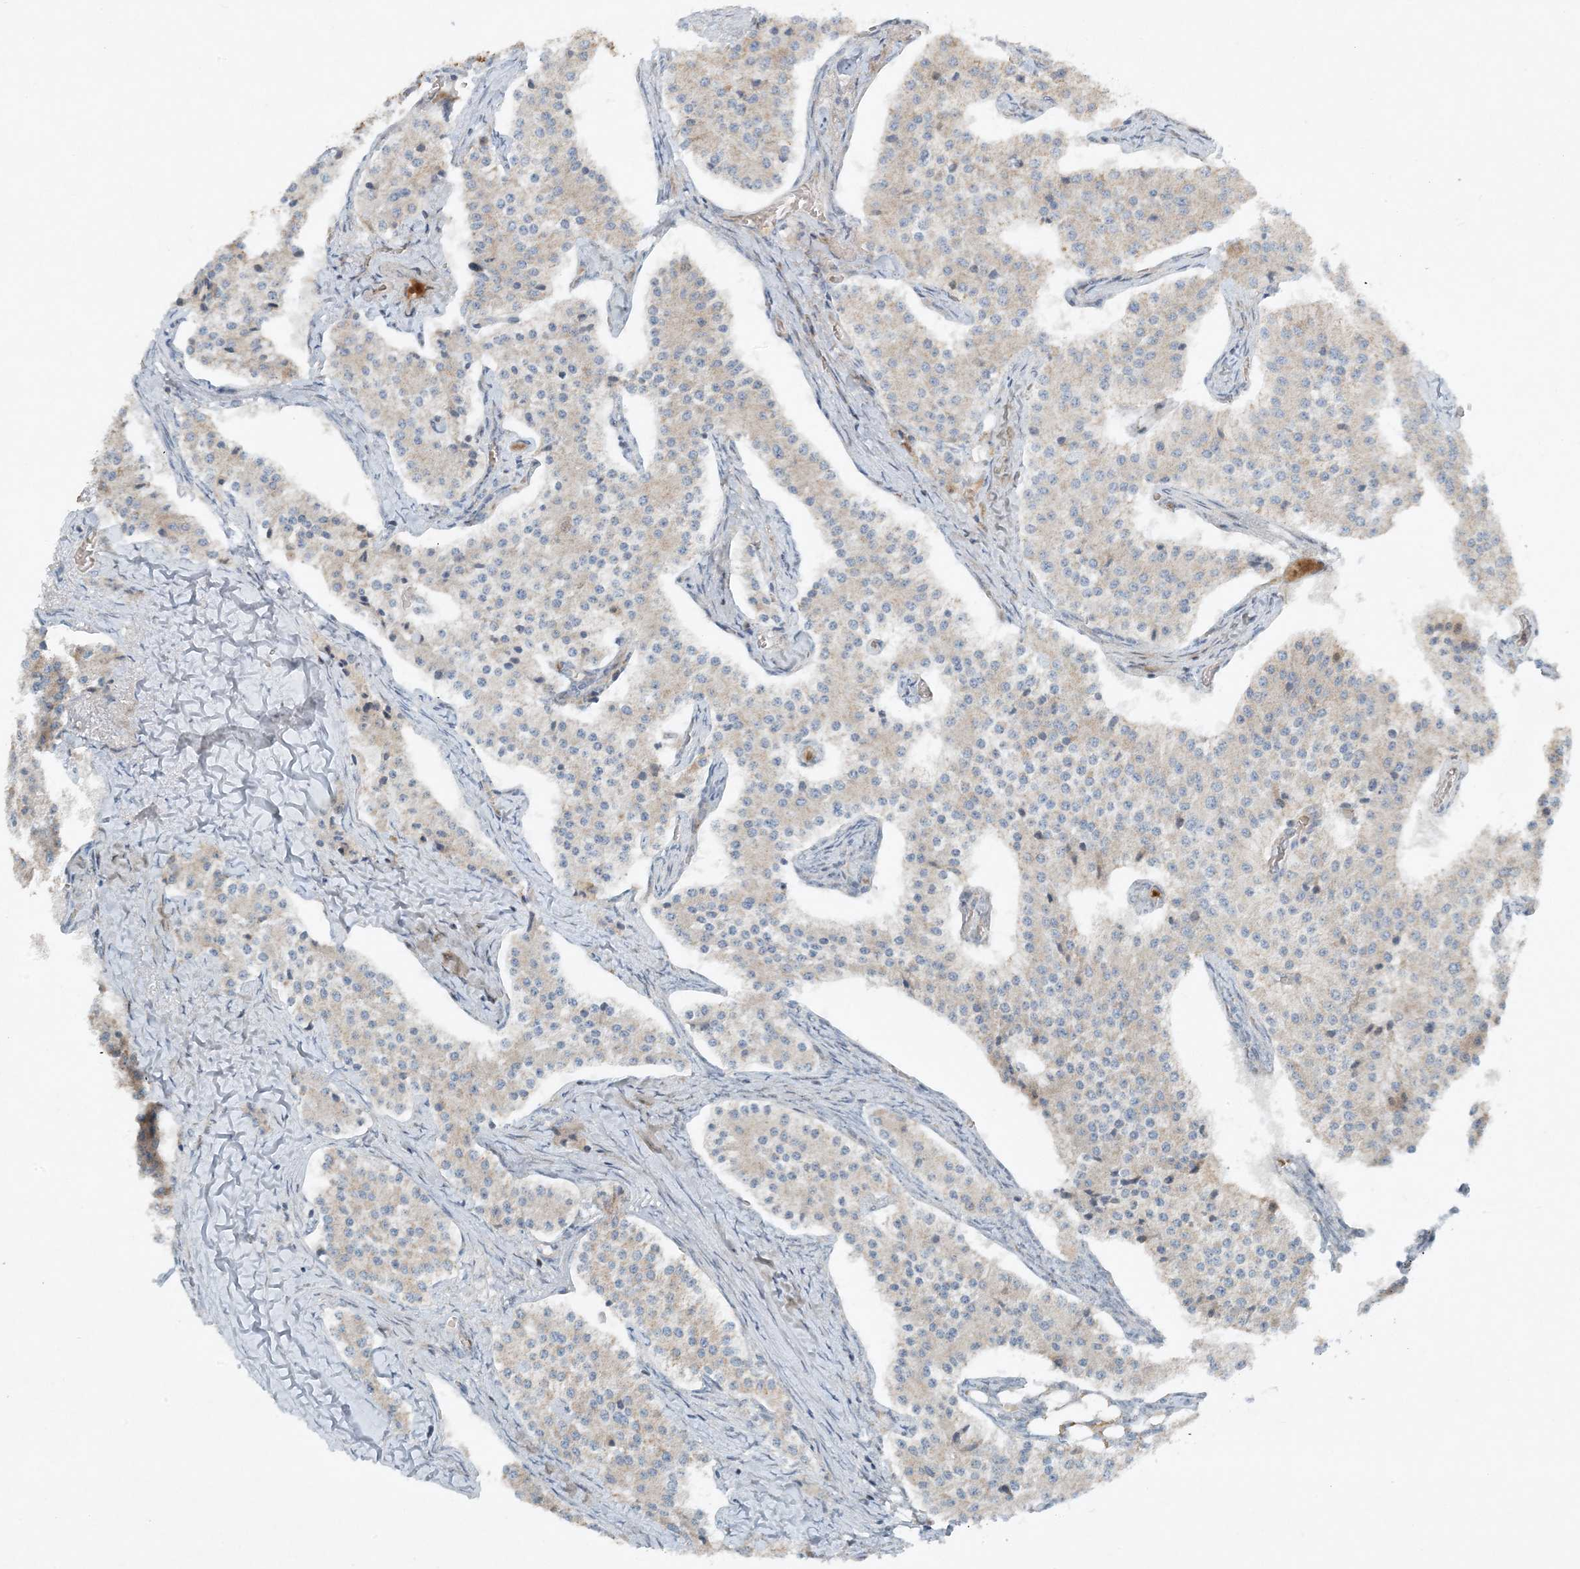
{"staining": {"intensity": "negative", "quantity": "none", "location": "none"}, "tissue": "carcinoid", "cell_type": "Tumor cells", "image_type": "cancer", "snomed": [{"axis": "morphology", "description": "Carcinoid, malignant, NOS"}, {"axis": "topography", "description": "Colon"}], "caption": "Immunohistochemistry image of neoplastic tissue: carcinoid stained with DAB (3,3'-diaminobenzidine) reveals no significant protein staining in tumor cells. (DAB (3,3'-diaminobenzidine) immunohistochemistry (IHC), high magnification).", "gene": "MITD1", "patient": {"sex": "female", "age": 52}}